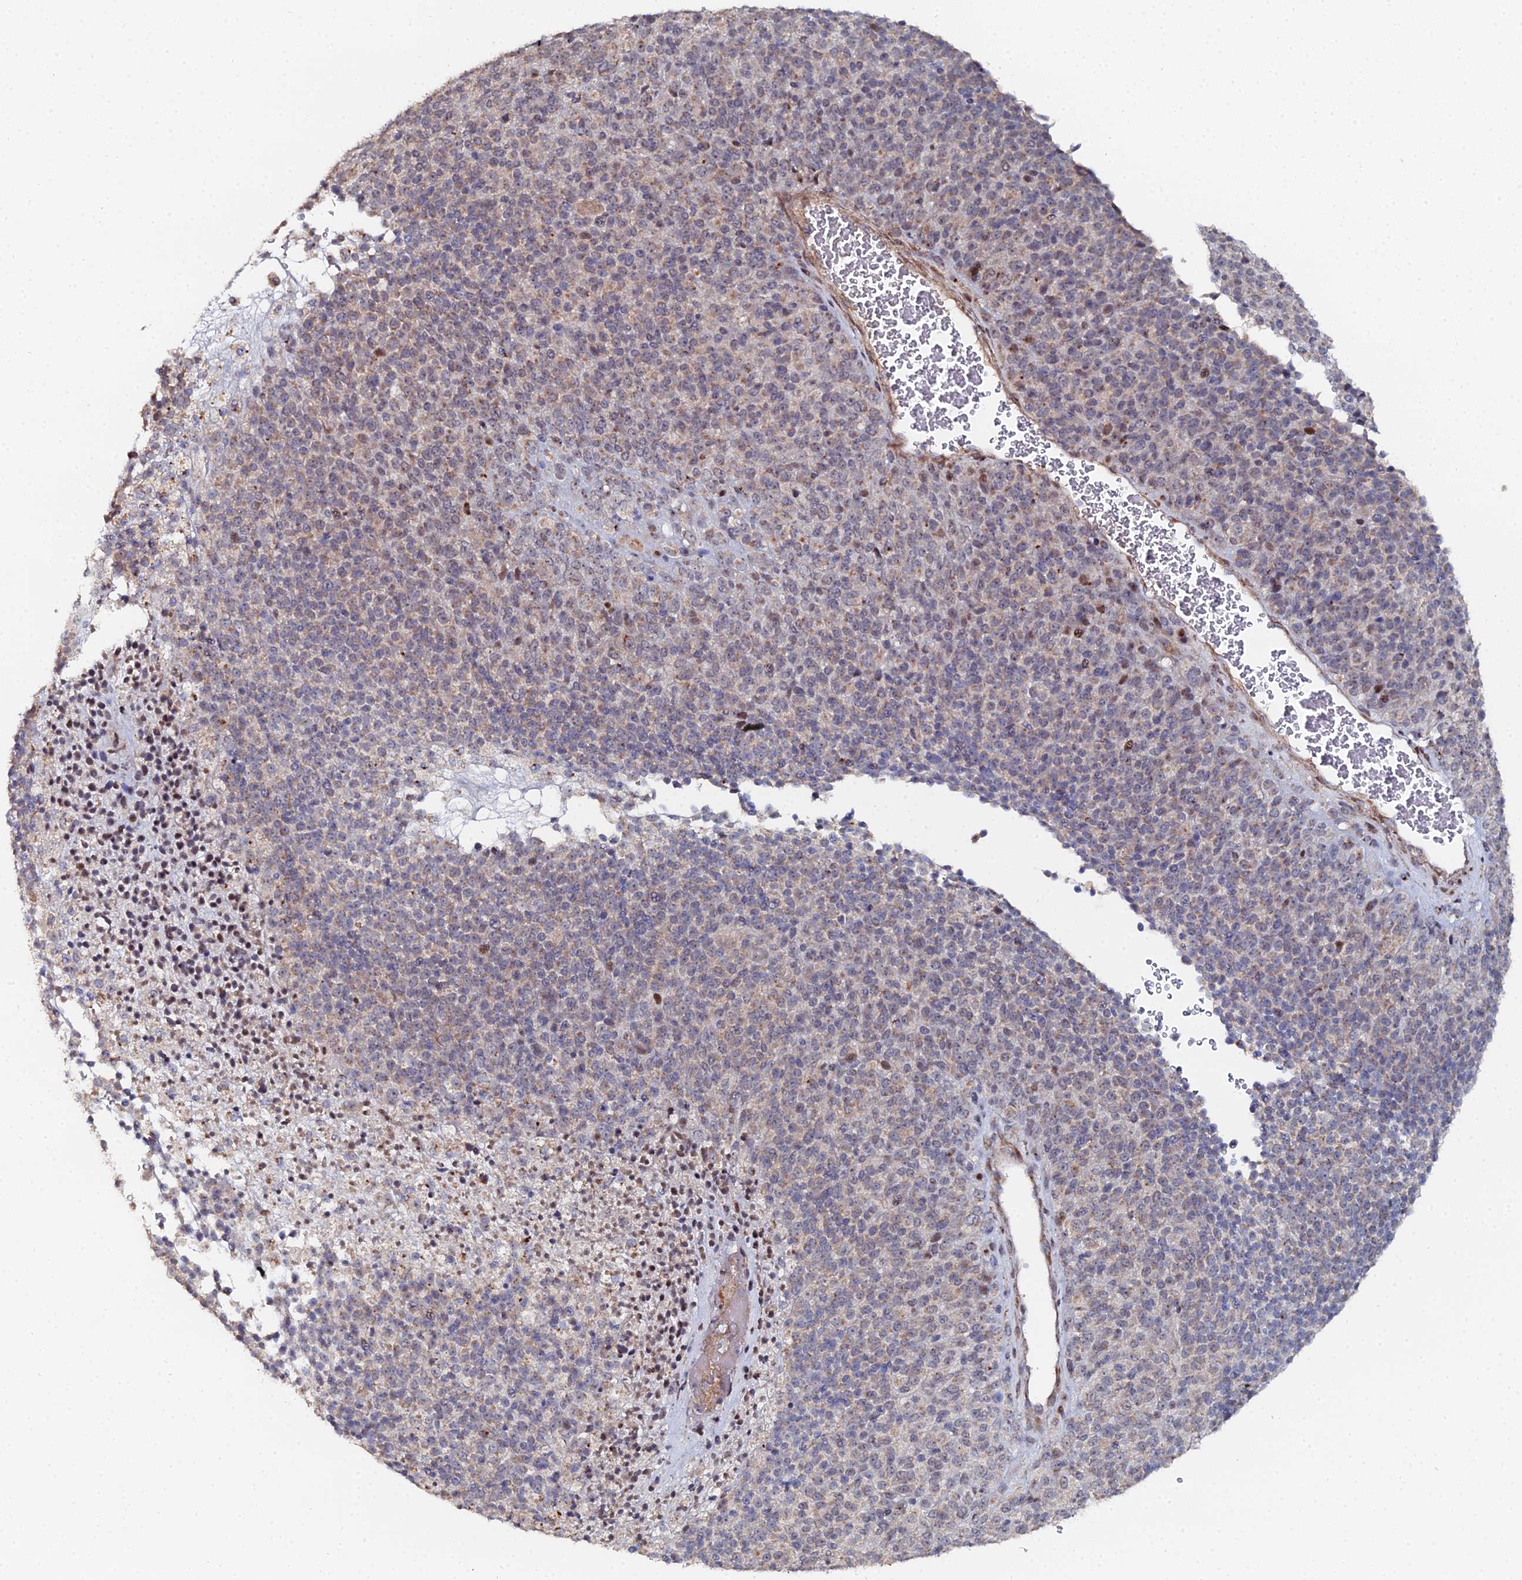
{"staining": {"intensity": "weak", "quantity": "<25%", "location": "cytoplasmic/membranous"}, "tissue": "melanoma", "cell_type": "Tumor cells", "image_type": "cancer", "snomed": [{"axis": "morphology", "description": "Malignant melanoma, Metastatic site"}, {"axis": "topography", "description": "Brain"}], "caption": "Immunohistochemistry photomicrograph of neoplastic tissue: melanoma stained with DAB reveals no significant protein positivity in tumor cells. (DAB (3,3'-diaminobenzidine) IHC visualized using brightfield microscopy, high magnification).", "gene": "SGMS1", "patient": {"sex": "female", "age": 56}}